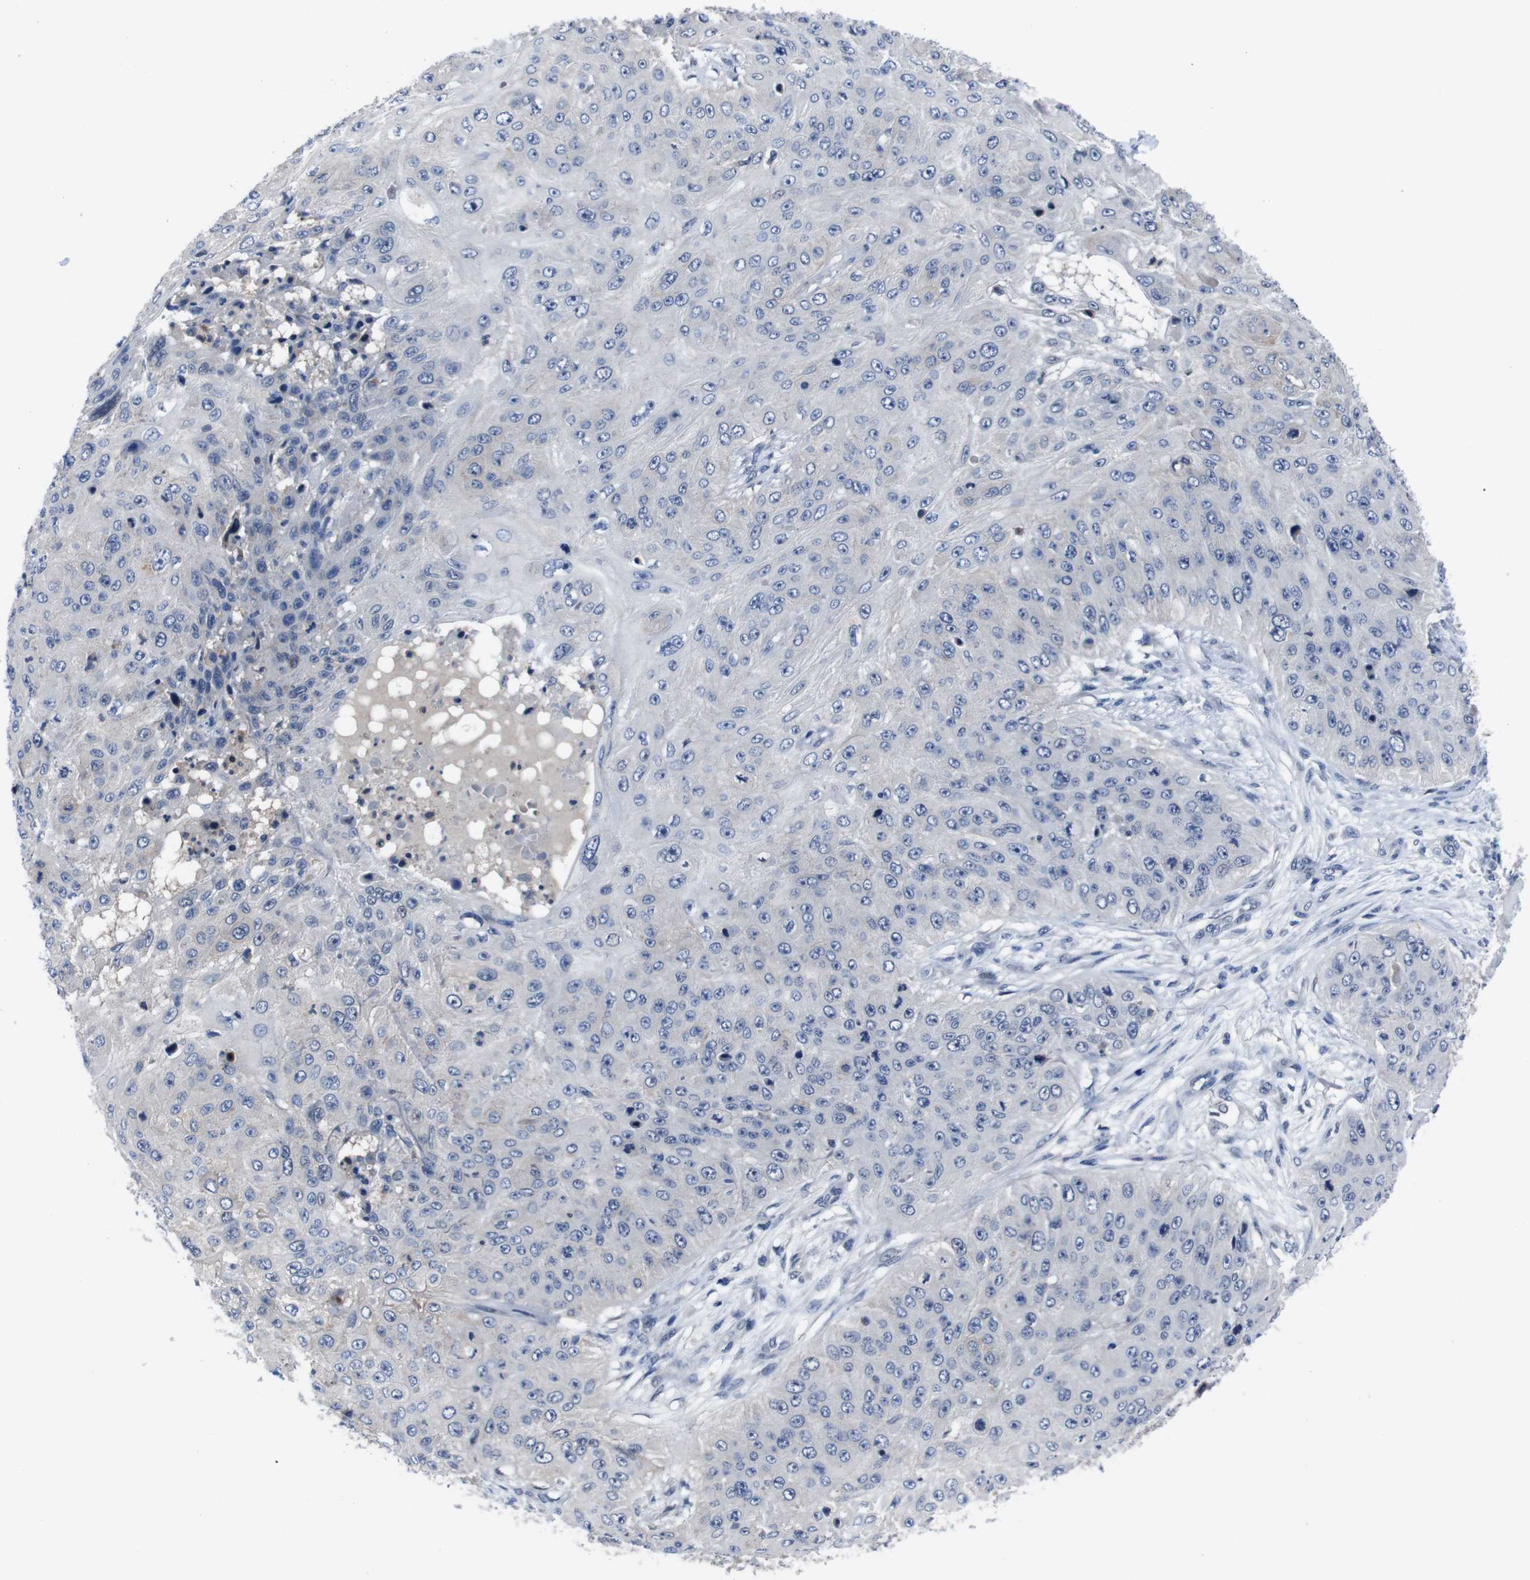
{"staining": {"intensity": "negative", "quantity": "none", "location": "none"}, "tissue": "skin cancer", "cell_type": "Tumor cells", "image_type": "cancer", "snomed": [{"axis": "morphology", "description": "Squamous cell carcinoma, NOS"}, {"axis": "topography", "description": "Skin"}], "caption": "This is an immunohistochemistry photomicrograph of skin squamous cell carcinoma. There is no positivity in tumor cells.", "gene": "SEMA4B", "patient": {"sex": "female", "age": 80}}